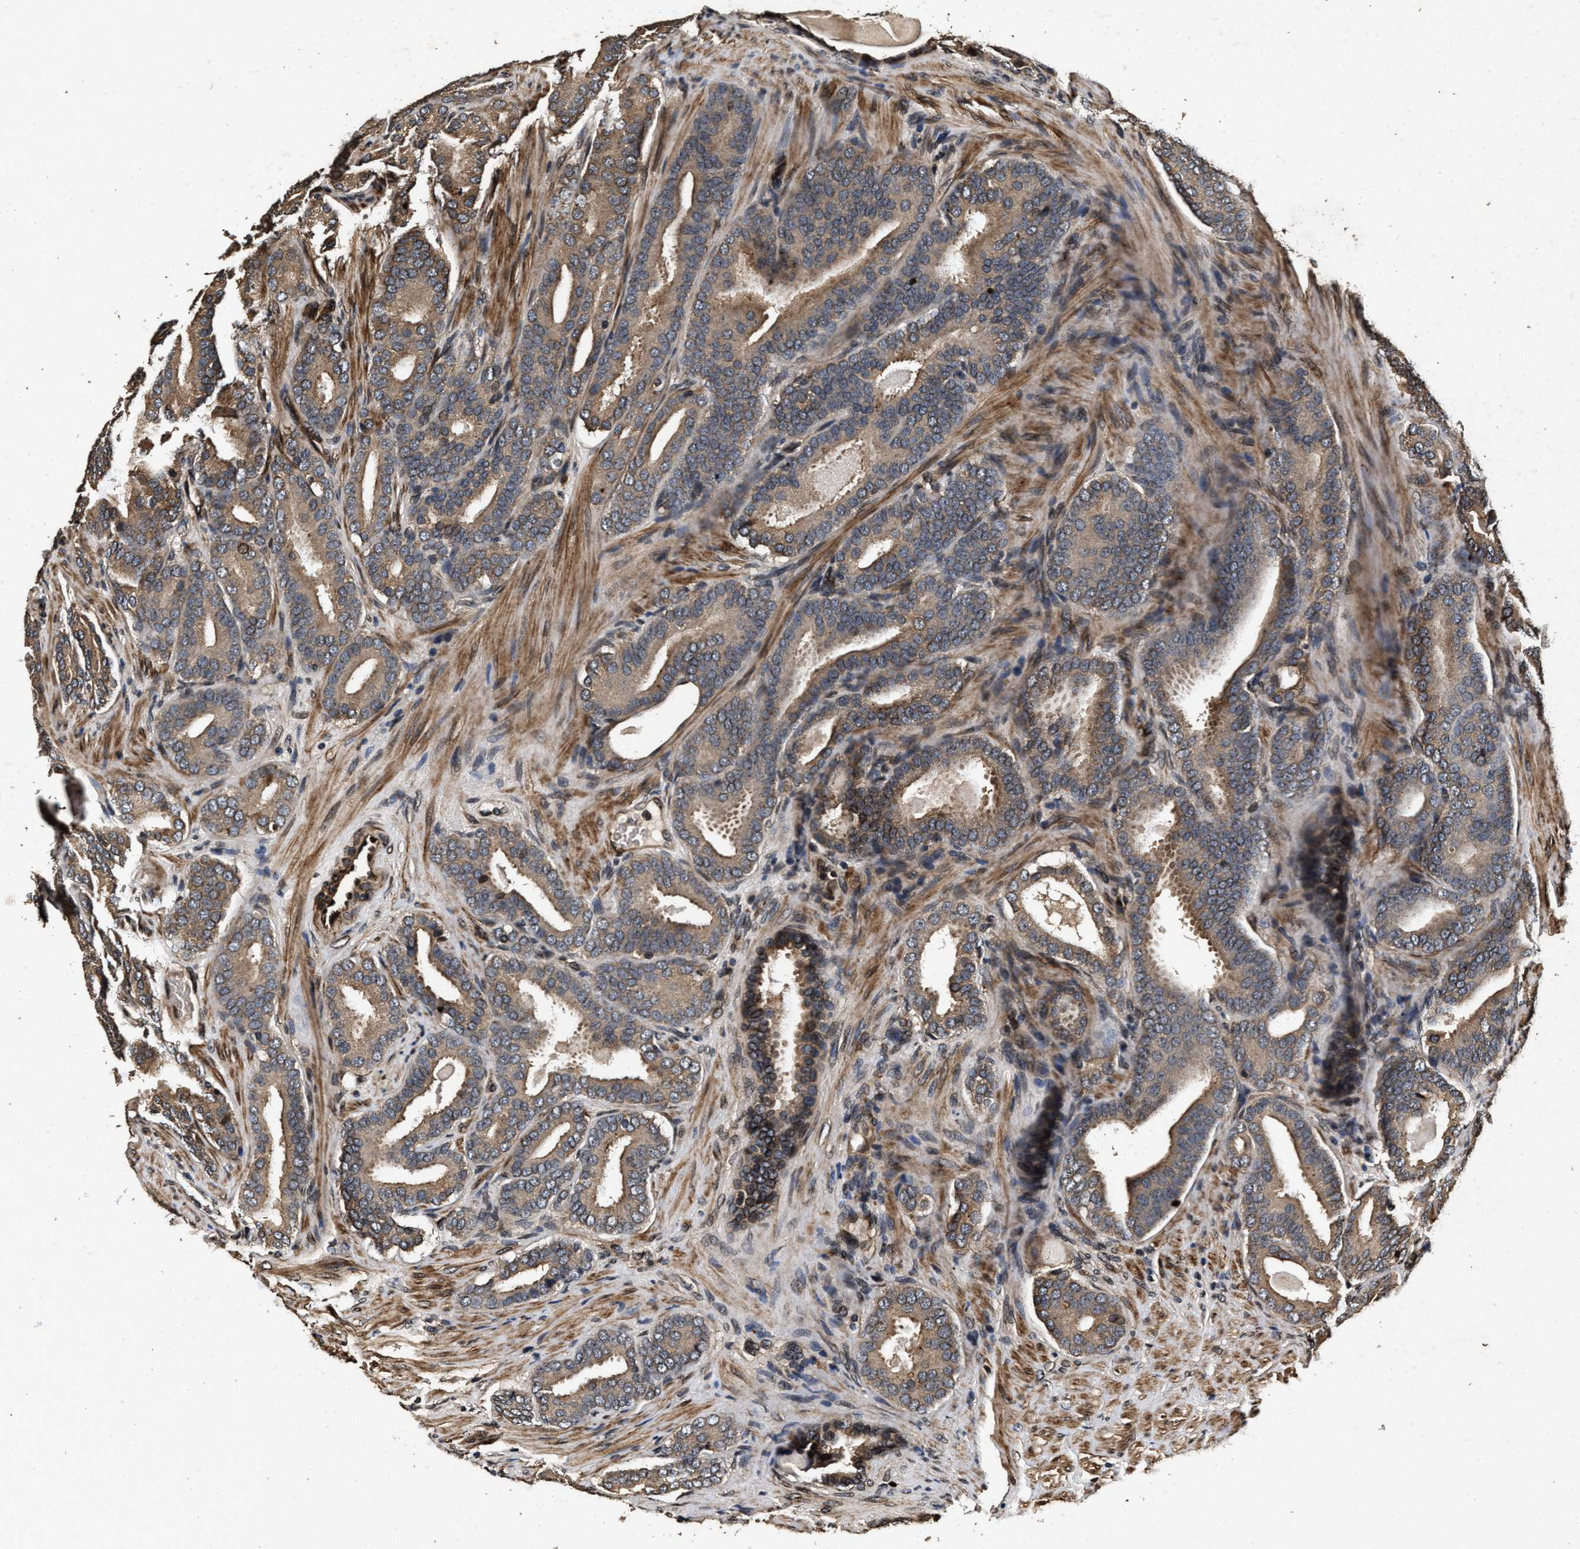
{"staining": {"intensity": "moderate", "quantity": "25%-75%", "location": "cytoplasmic/membranous"}, "tissue": "prostate cancer", "cell_type": "Tumor cells", "image_type": "cancer", "snomed": [{"axis": "morphology", "description": "Adenocarcinoma, High grade"}, {"axis": "topography", "description": "Prostate"}], "caption": "A high-resolution photomicrograph shows IHC staining of prostate cancer (adenocarcinoma (high-grade)), which exhibits moderate cytoplasmic/membranous staining in about 25%-75% of tumor cells.", "gene": "ACCS", "patient": {"sex": "male", "age": 60}}